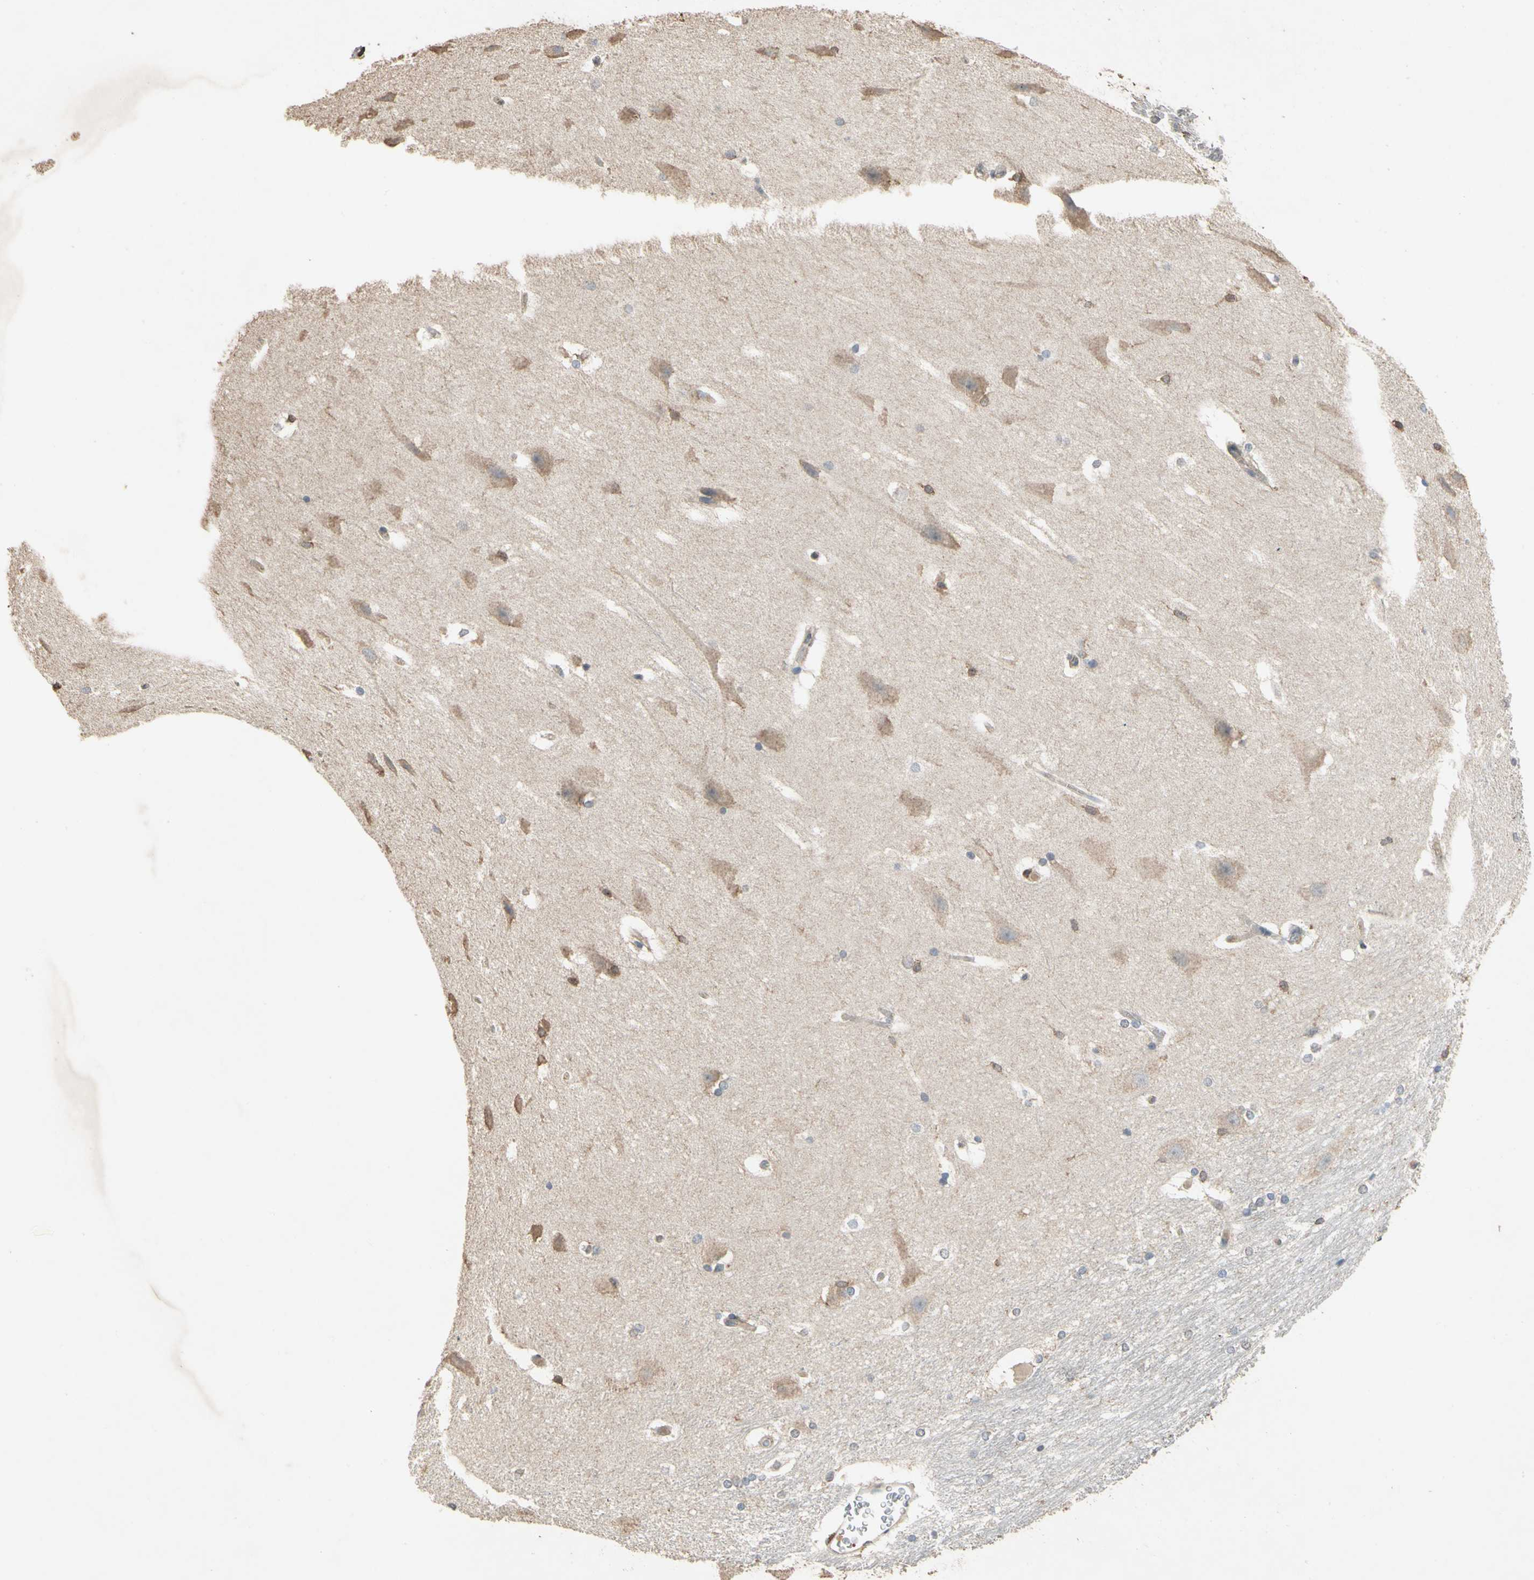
{"staining": {"intensity": "moderate", "quantity": "<25%", "location": "cytoplasmic/membranous"}, "tissue": "hippocampus", "cell_type": "Glial cells", "image_type": "normal", "snomed": [{"axis": "morphology", "description": "Normal tissue, NOS"}, {"axis": "topography", "description": "Hippocampus"}], "caption": "This histopathology image demonstrates IHC staining of benign hippocampus, with low moderate cytoplasmic/membranous expression in about <25% of glial cells.", "gene": "MAP3K10", "patient": {"sex": "female", "age": 19}}